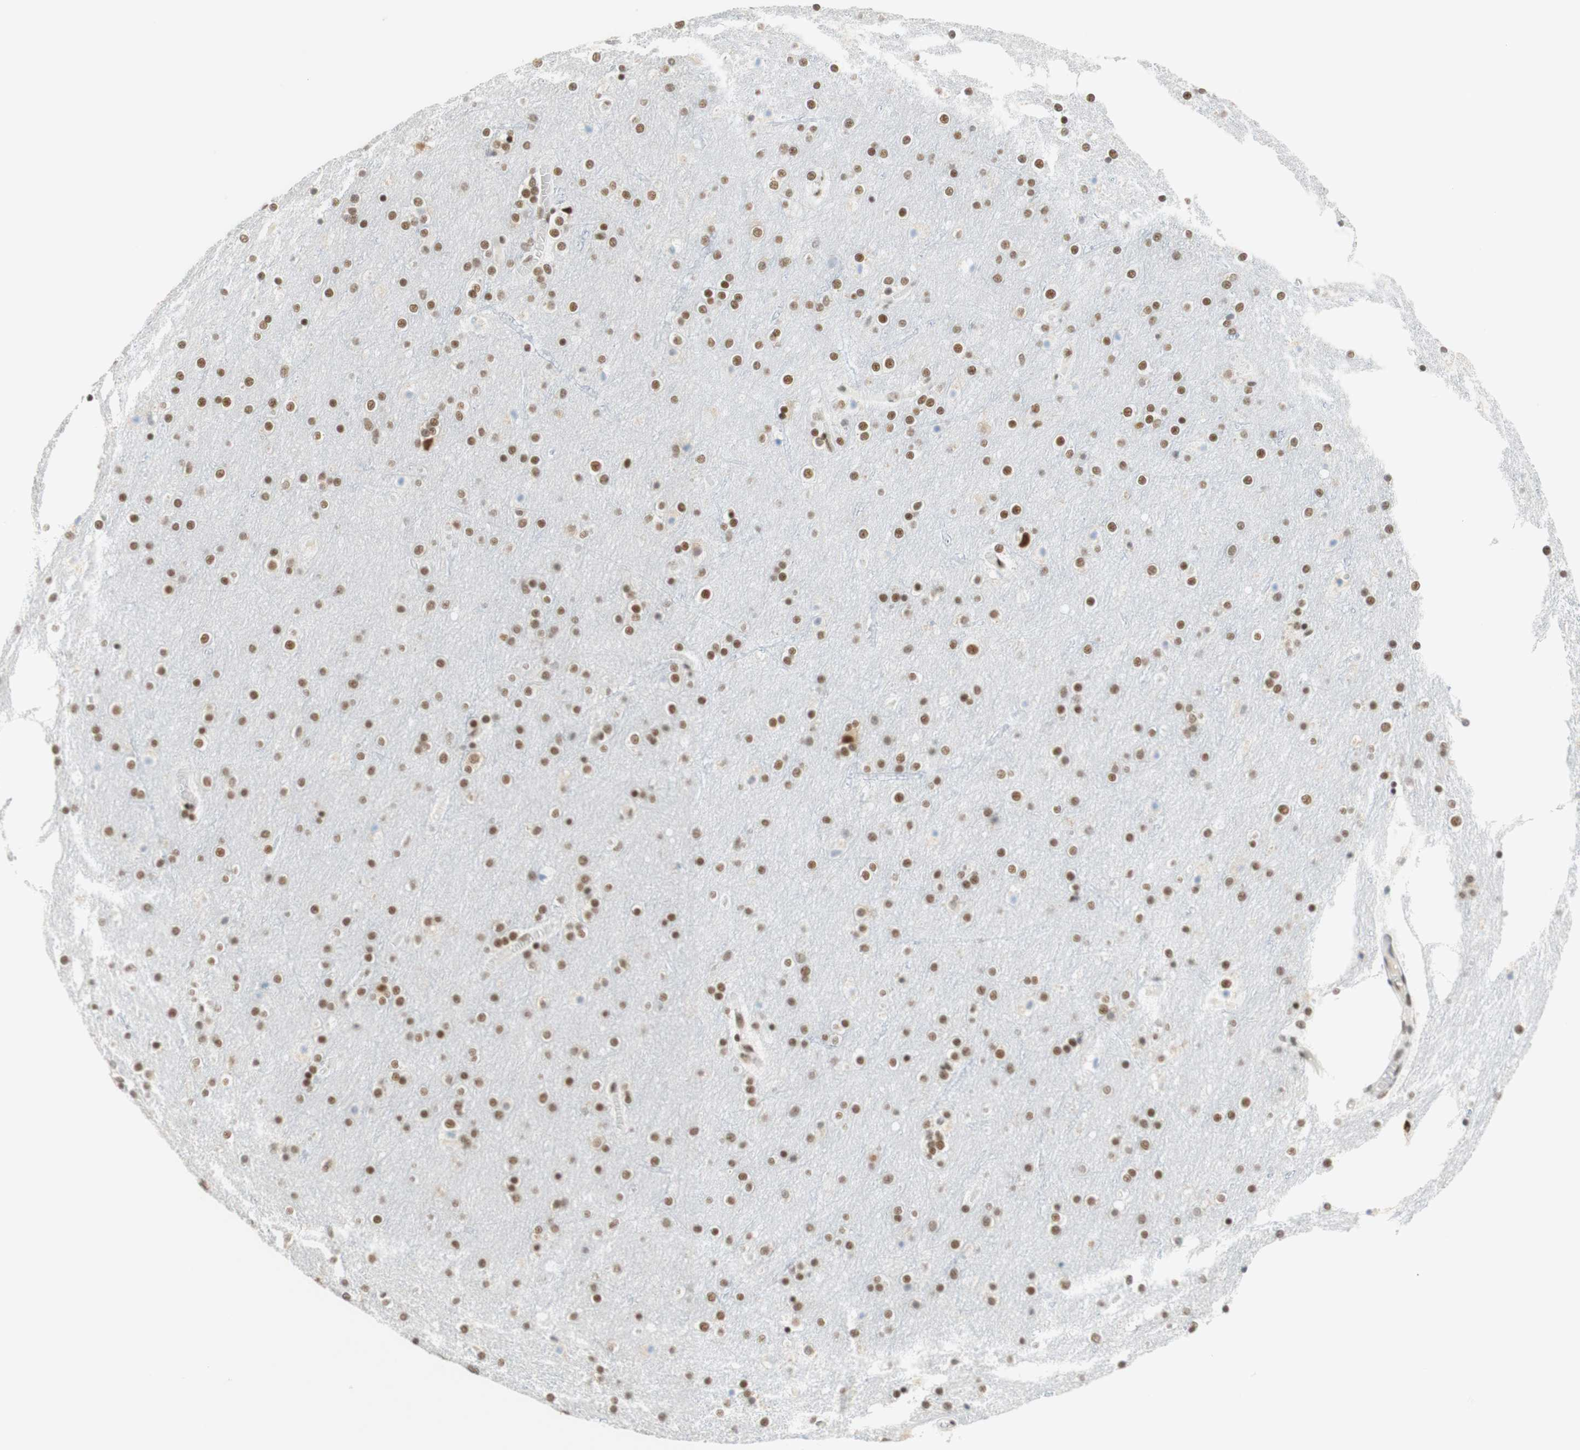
{"staining": {"intensity": "weak", "quantity": "25%-75%", "location": "nuclear"}, "tissue": "cerebral cortex", "cell_type": "Endothelial cells", "image_type": "normal", "snomed": [{"axis": "morphology", "description": "Normal tissue, NOS"}, {"axis": "topography", "description": "Cerebral cortex"}], "caption": "A brown stain shows weak nuclear staining of a protein in endothelial cells of normal cerebral cortex.", "gene": "RNF20", "patient": {"sex": "female", "age": 54}}